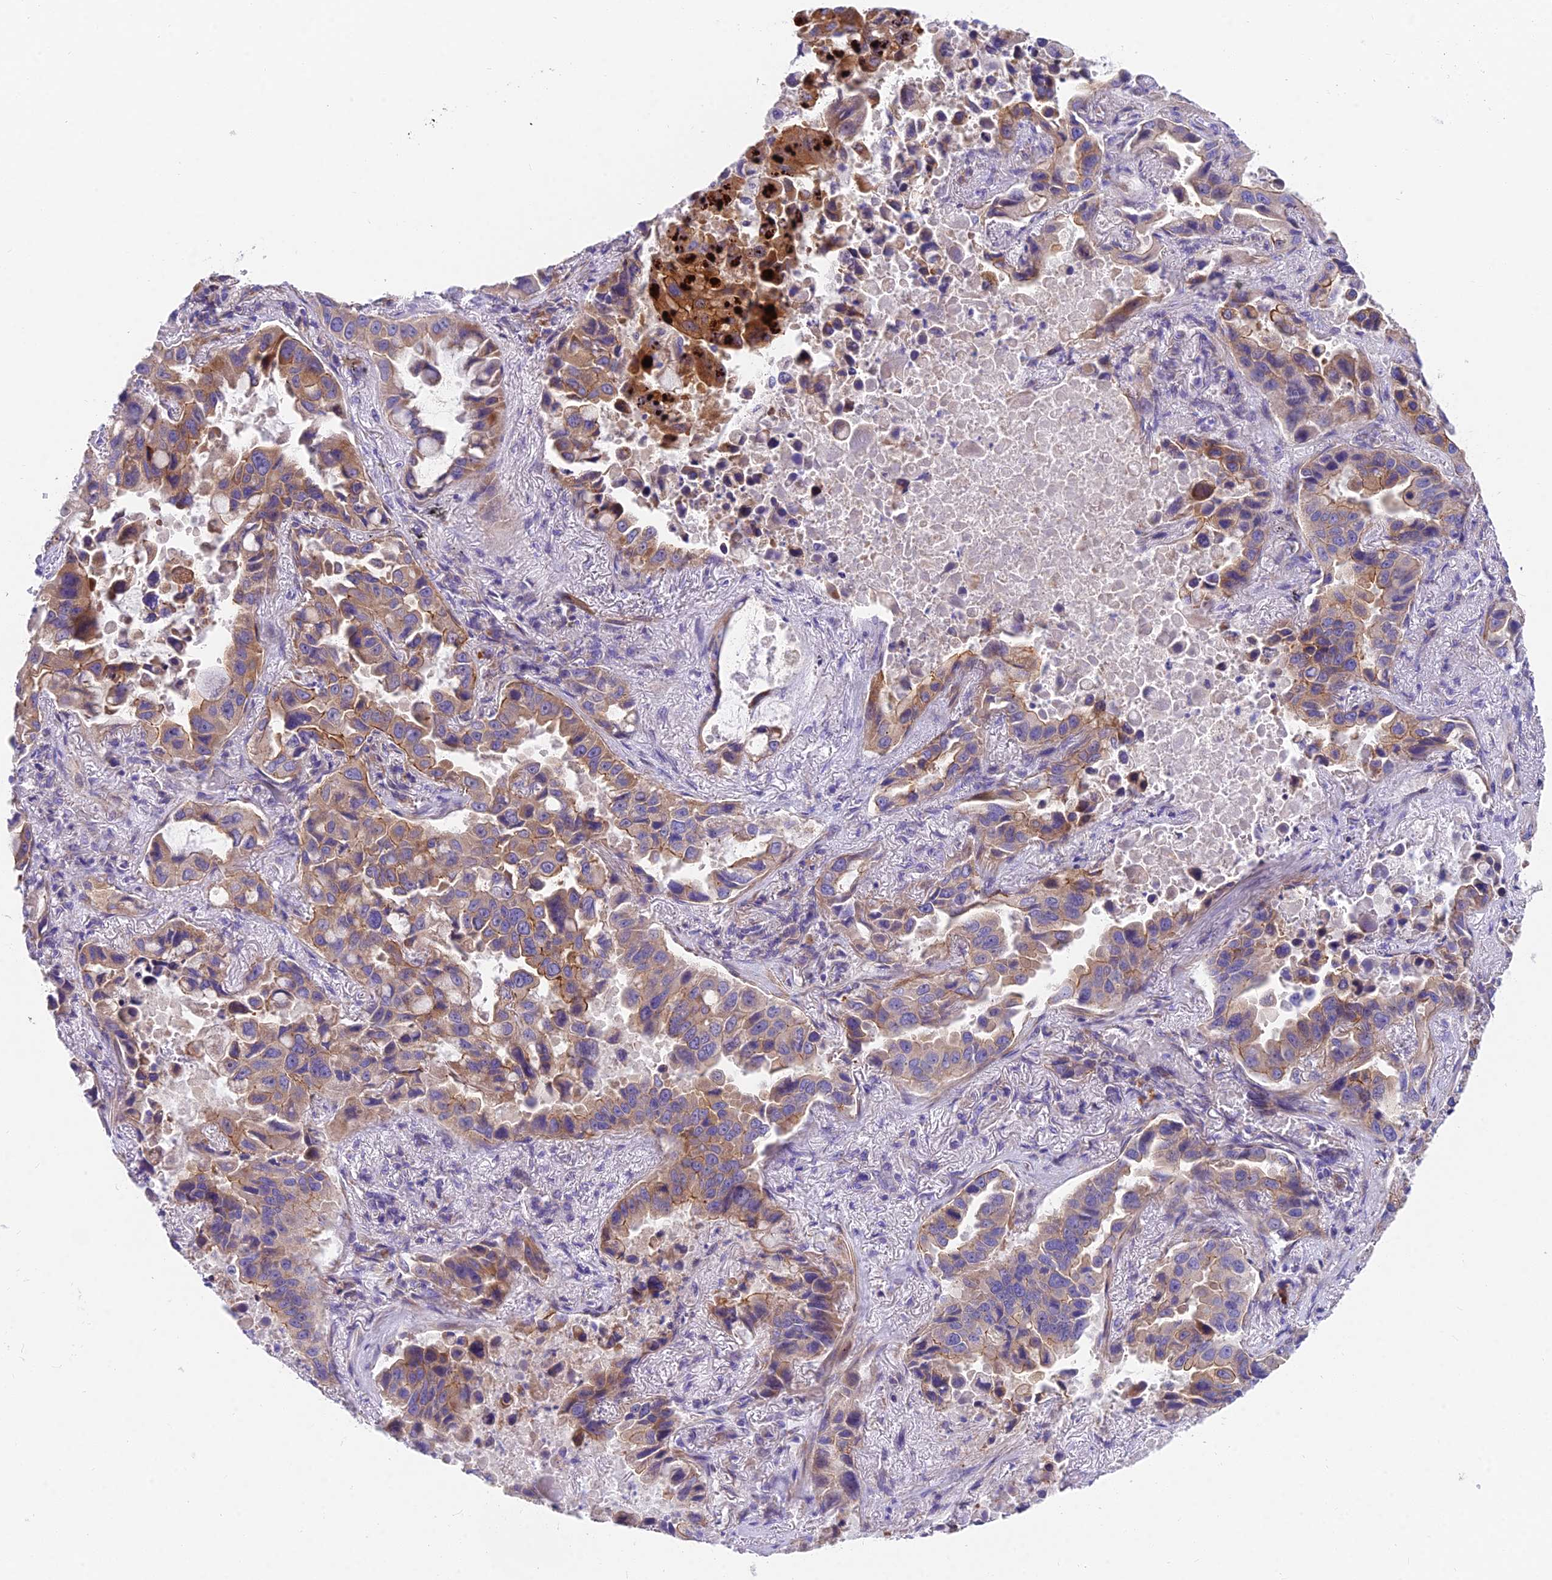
{"staining": {"intensity": "moderate", "quantity": "25%-75%", "location": "cytoplasmic/membranous"}, "tissue": "lung cancer", "cell_type": "Tumor cells", "image_type": "cancer", "snomed": [{"axis": "morphology", "description": "Adenocarcinoma, NOS"}, {"axis": "topography", "description": "Lung"}], "caption": "Tumor cells show moderate cytoplasmic/membranous expression in approximately 25%-75% of cells in lung cancer (adenocarcinoma).", "gene": "MVB12A", "patient": {"sex": "male", "age": 64}}